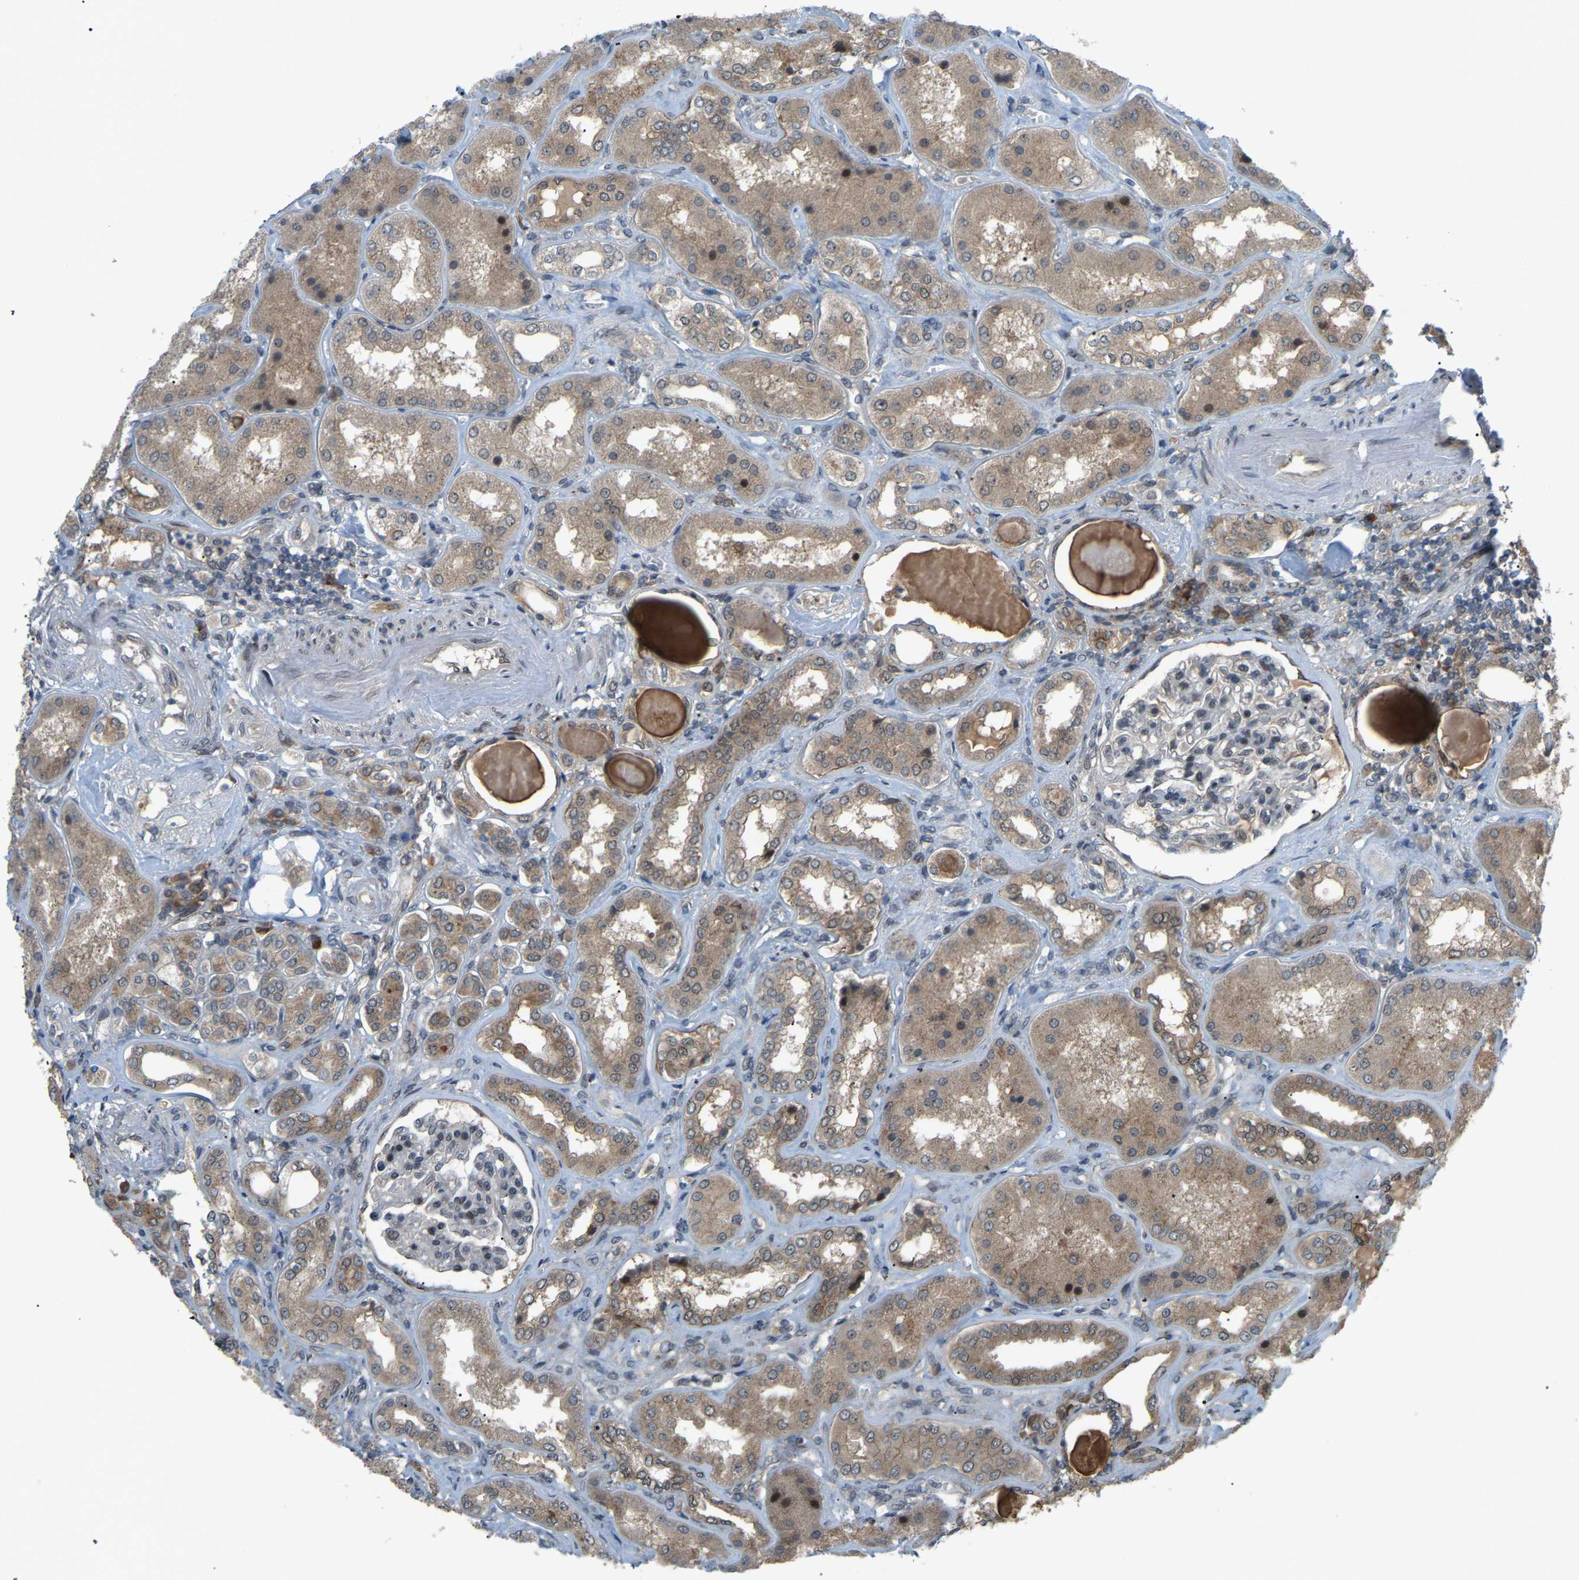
{"staining": {"intensity": "weak", "quantity": "<25%", "location": "cytoplasmic/membranous"}, "tissue": "kidney", "cell_type": "Cells in glomeruli", "image_type": "normal", "snomed": [{"axis": "morphology", "description": "Normal tissue, NOS"}, {"axis": "topography", "description": "Kidney"}], "caption": "This micrograph is of unremarkable kidney stained with immunohistochemistry to label a protein in brown with the nuclei are counter-stained blue. There is no positivity in cells in glomeruli.", "gene": "CROT", "patient": {"sex": "female", "age": 56}}